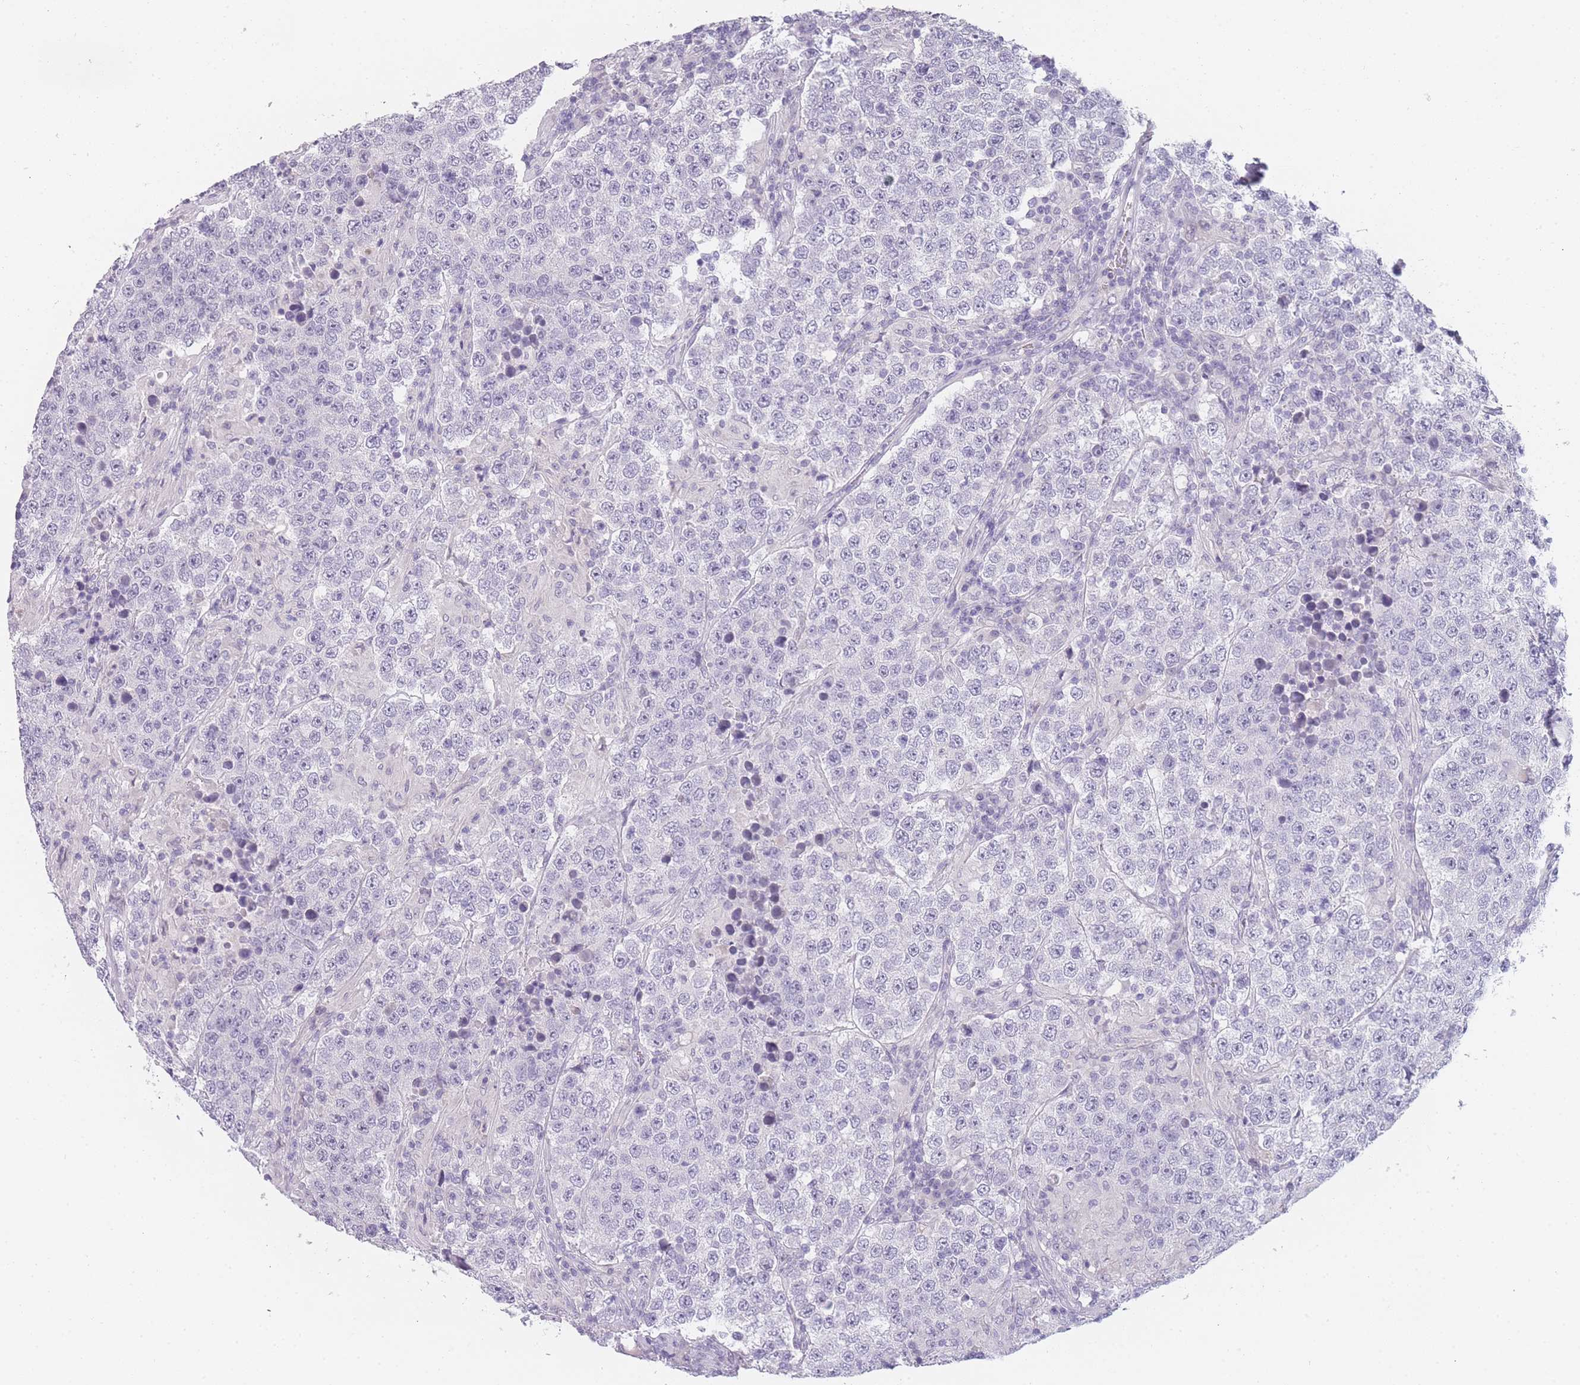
{"staining": {"intensity": "negative", "quantity": "none", "location": "none"}, "tissue": "testis cancer", "cell_type": "Tumor cells", "image_type": "cancer", "snomed": [{"axis": "morphology", "description": "Normal tissue, NOS"}, {"axis": "morphology", "description": "Urothelial carcinoma, High grade"}, {"axis": "morphology", "description": "Seminoma, NOS"}, {"axis": "morphology", "description": "Carcinoma, Embryonal, NOS"}, {"axis": "topography", "description": "Urinary bladder"}, {"axis": "topography", "description": "Testis"}], "caption": "This is an immunohistochemistry histopathology image of testis seminoma. There is no positivity in tumor cells.", "gene": "INS", "patient": {"sex": "male", "age": 41}}